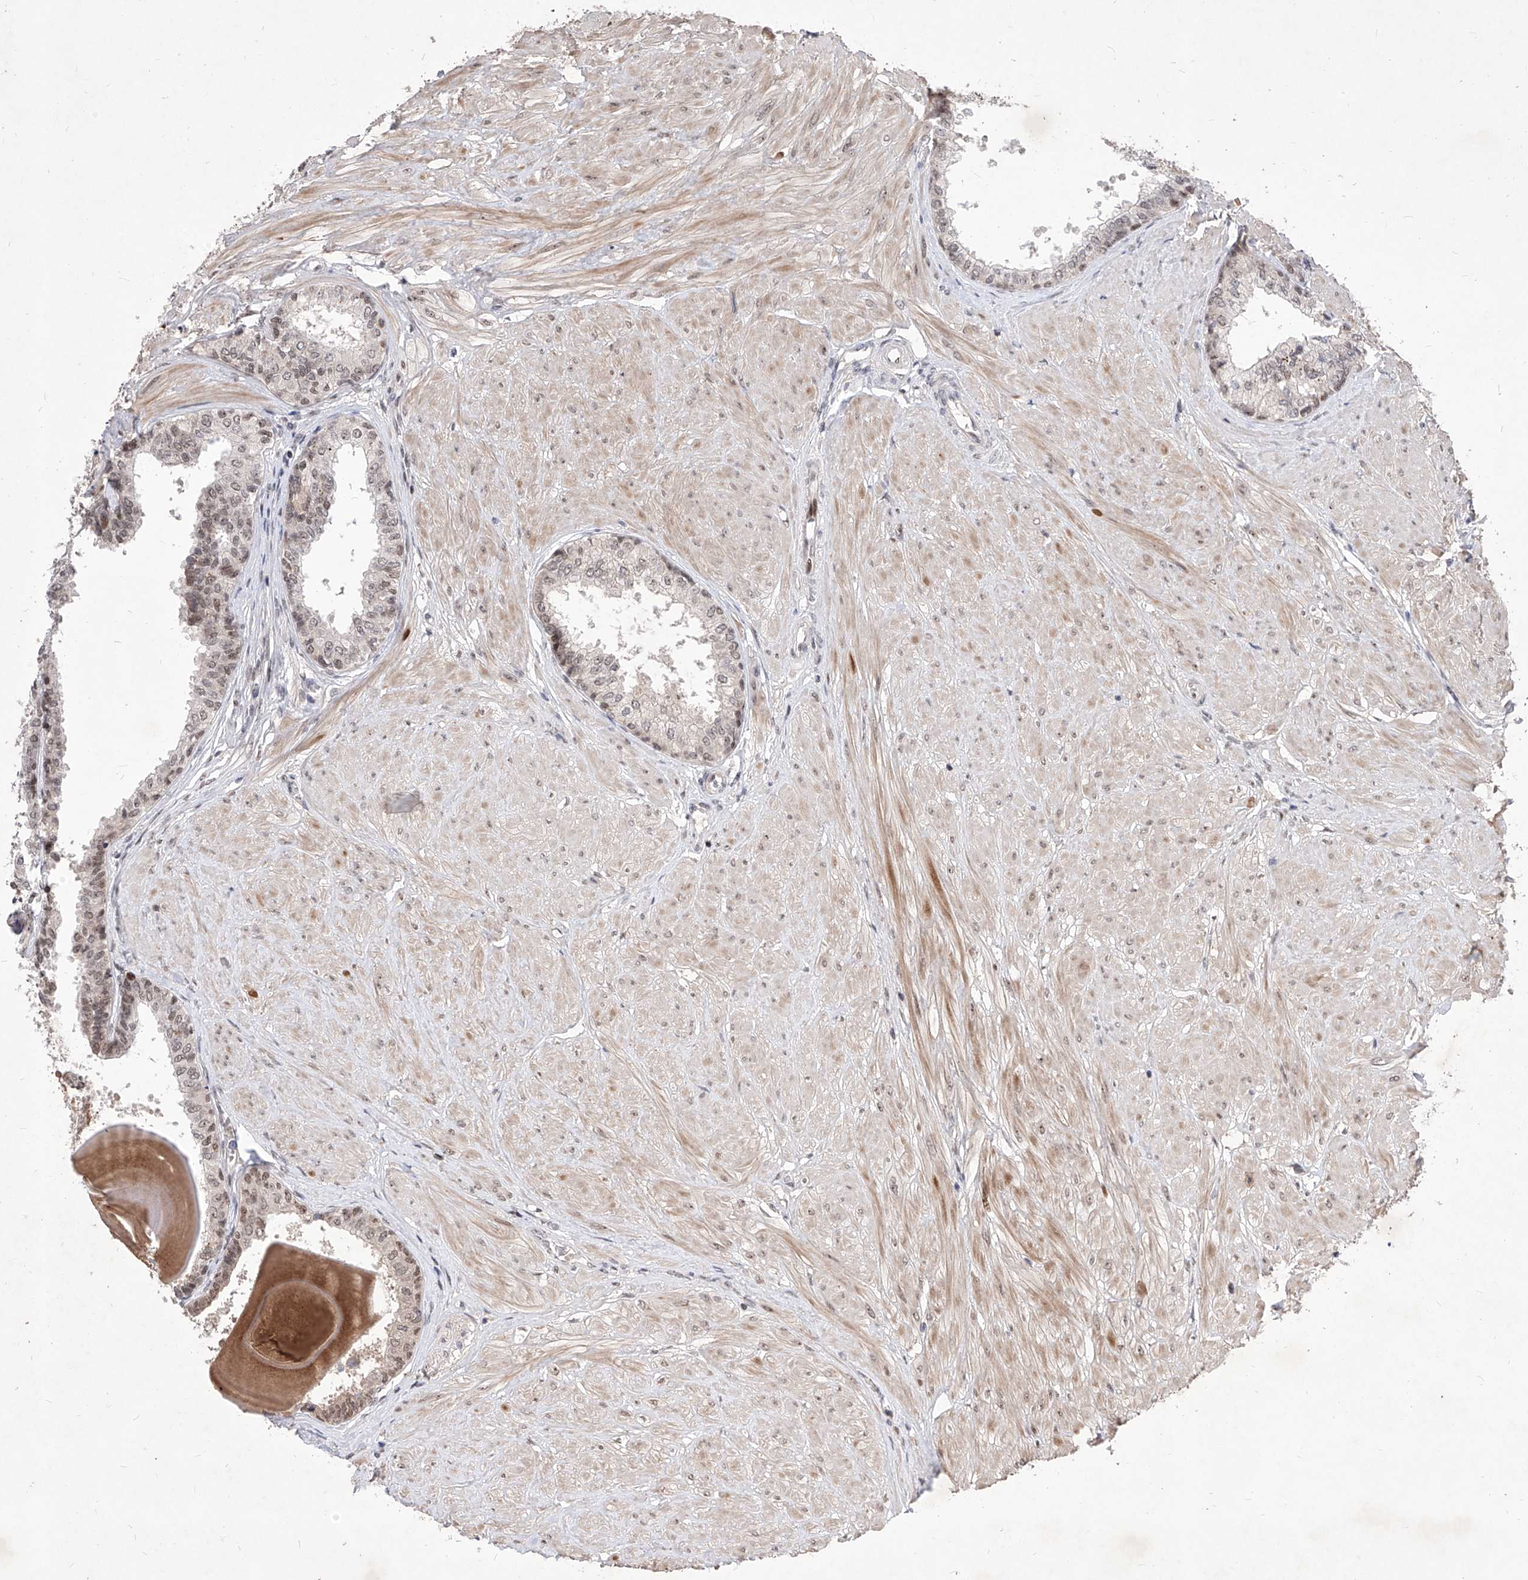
{"staining": {"intensity": "weak", "quantity": ">75%", "location": "cytoplasmic/membranous,nuclear"}, "tissue": "prostate", "cell_type": "Glandular cells", "image_type": "normal", "snomed": [{"axis": "morphology", "description": "Normal tissue, NOS"}, {"axis": "topography", "description": "Prostate"}], "caption": "The image demonstrates a brown stain indicating the presence of a protein in the cytoplasmic/membranous,nuclear of glandular cells in prostate.", "gene": "LGR4", "patient": {"sex": "male", "age": 48}}